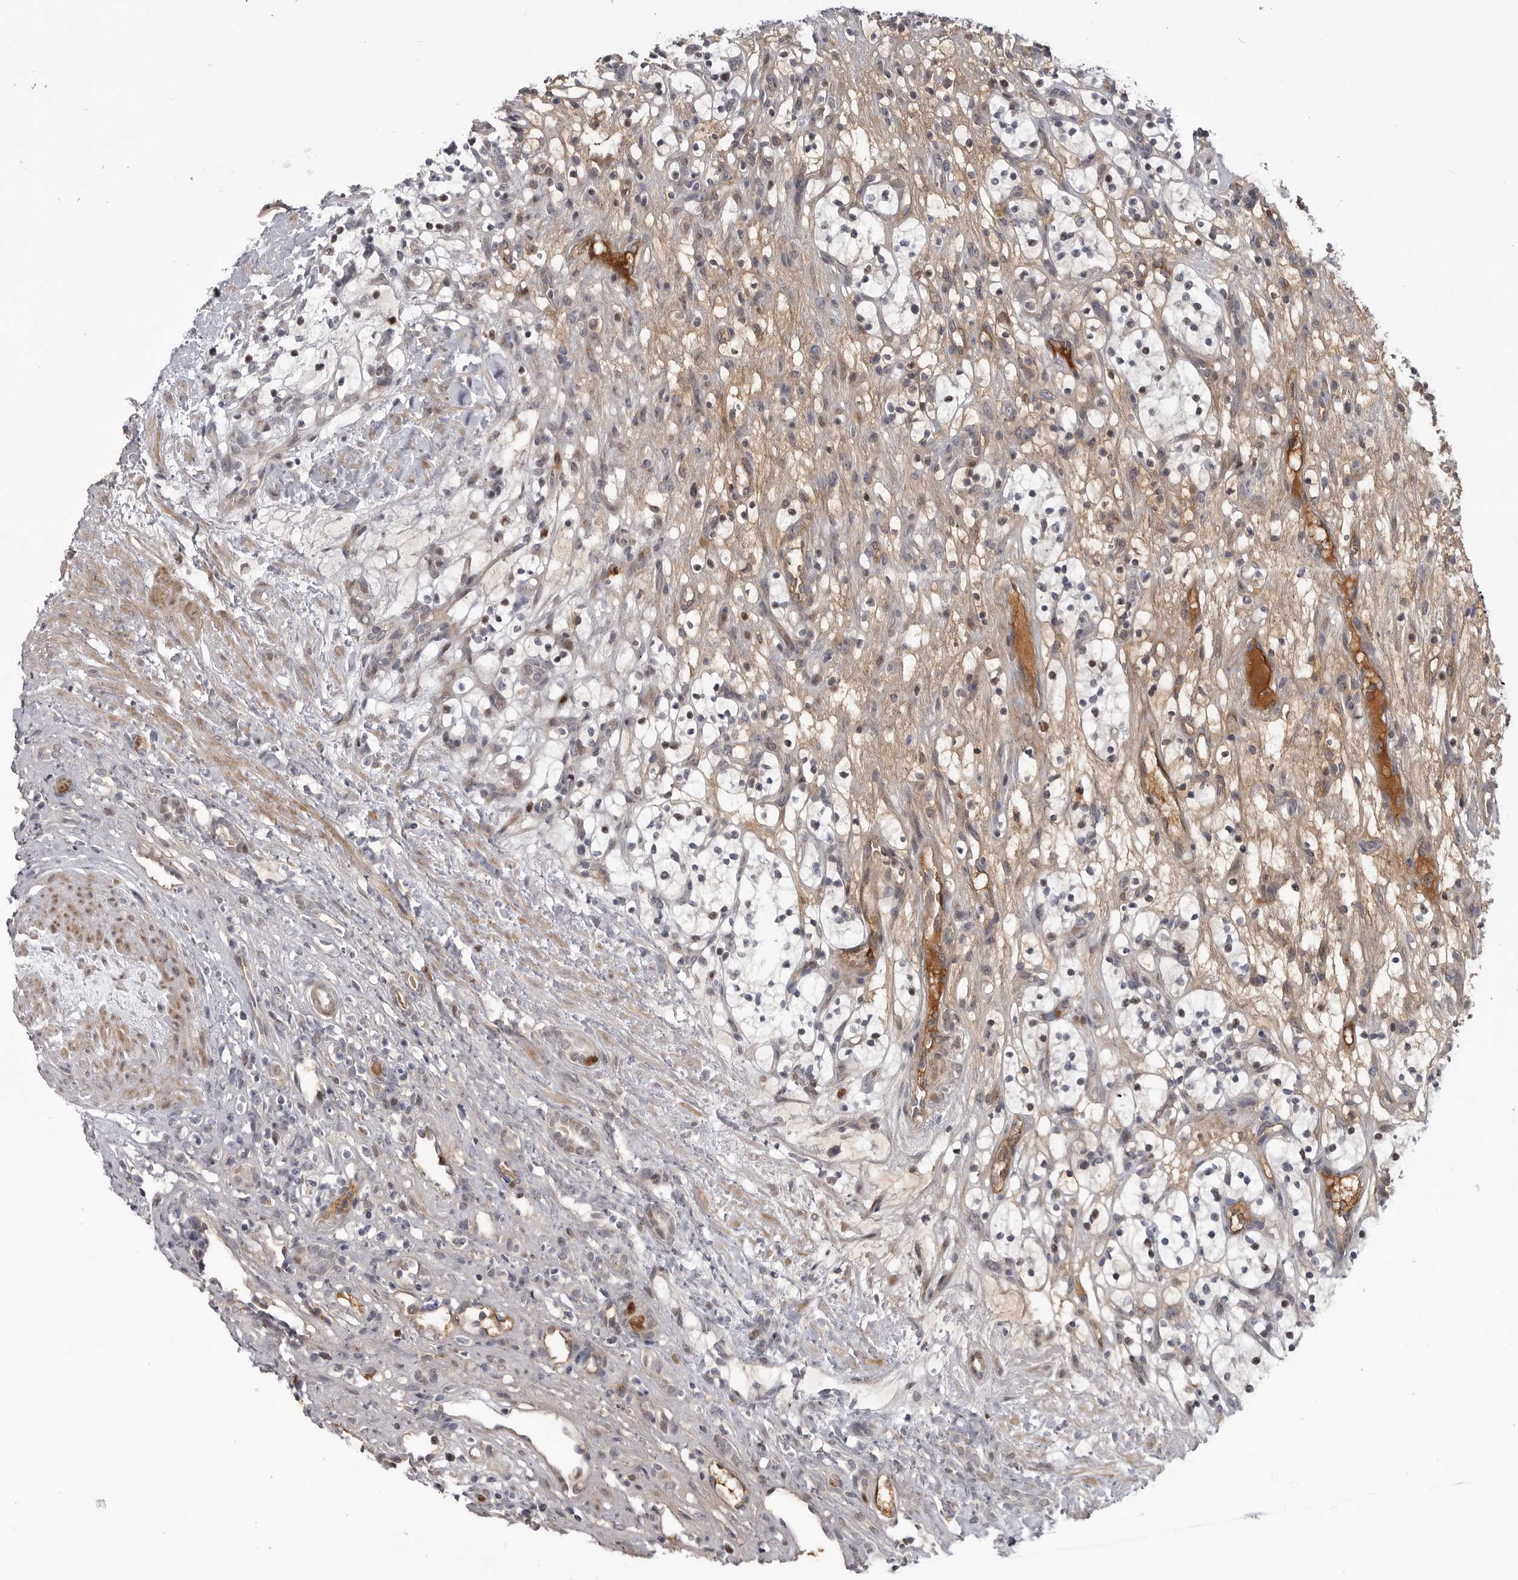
{"staining": {"intensity": "negative", "quantity": "none", "location": "none"}, "tissue": "renal cancer", "cell_type": "Tumor cells", "image_type": "cancer", "snomed": [{"axis": "morphology", "description": "Adenocarcinoma, NOS"}, {"axis": "topography", "description": "Kidney"}], "caption": "Human renal cancer stained for a protein using IHC demonstrates no staining in tumor cells.", "gene": "ZNF277", "patient": {"sex": "female", "age": 57}}